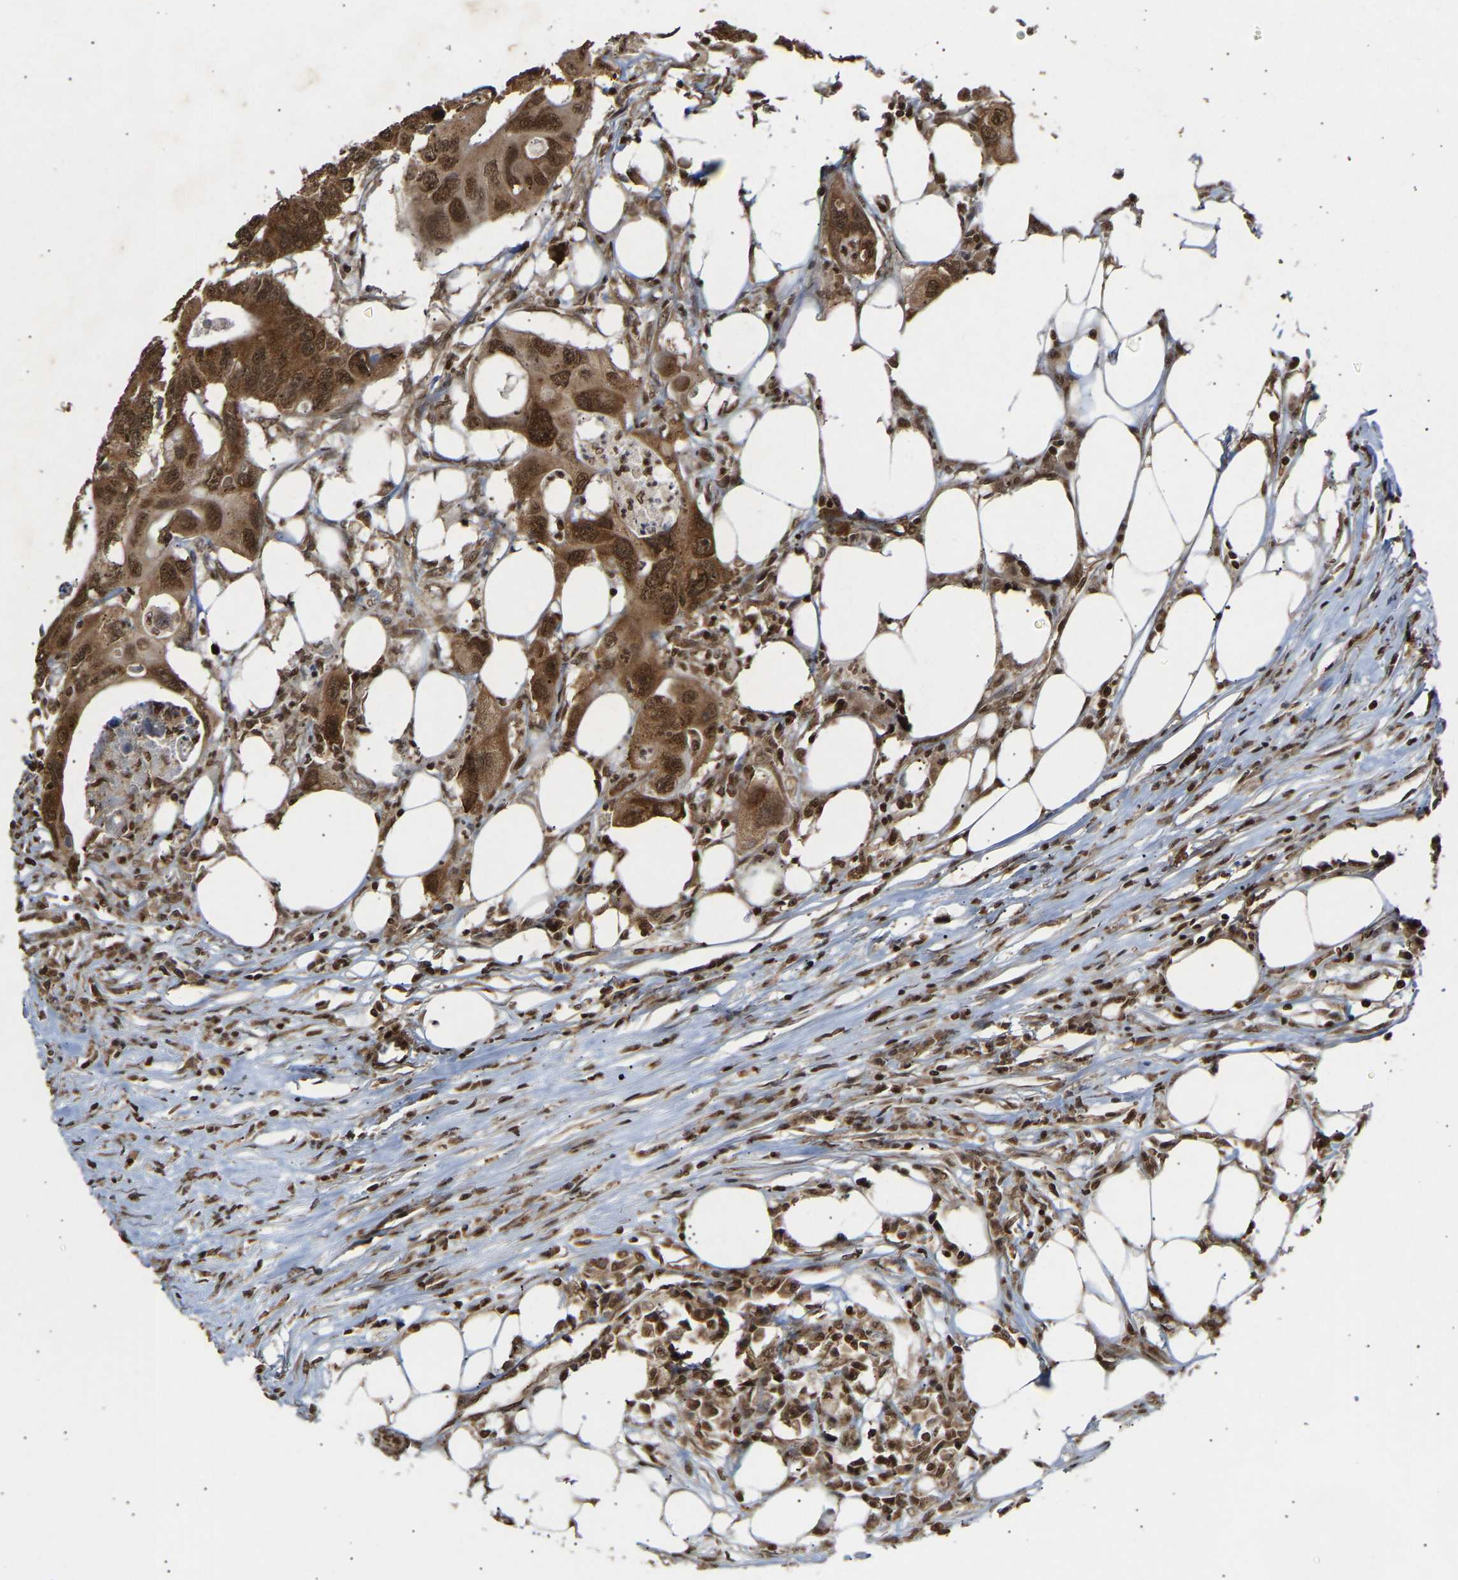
{"staining": {"intensity": "strong", "quantity": ">75%", "location": "cytoplasmic/membranous,nuclear"}, "tissue": "colorectal cancer", "cell_type": "Tumor cells", "image_type": "cancer", "snomed": [{"axis": "morphology", "description": "Adenocarcinoma, NOS"}, {"axis": "topography", "description": "Colon"}], "caption": "Colorectal cancer tissue shows strong cytoplasmic/membranous and nuclear staining in approximately >75% of tumor cells Using DAB (brown) and hematoxylin (blue) stains, captured at high magnification using brightfield microscopy.", "gene": "ALYREF", "patient": {"sex": "male", "age": 71}}